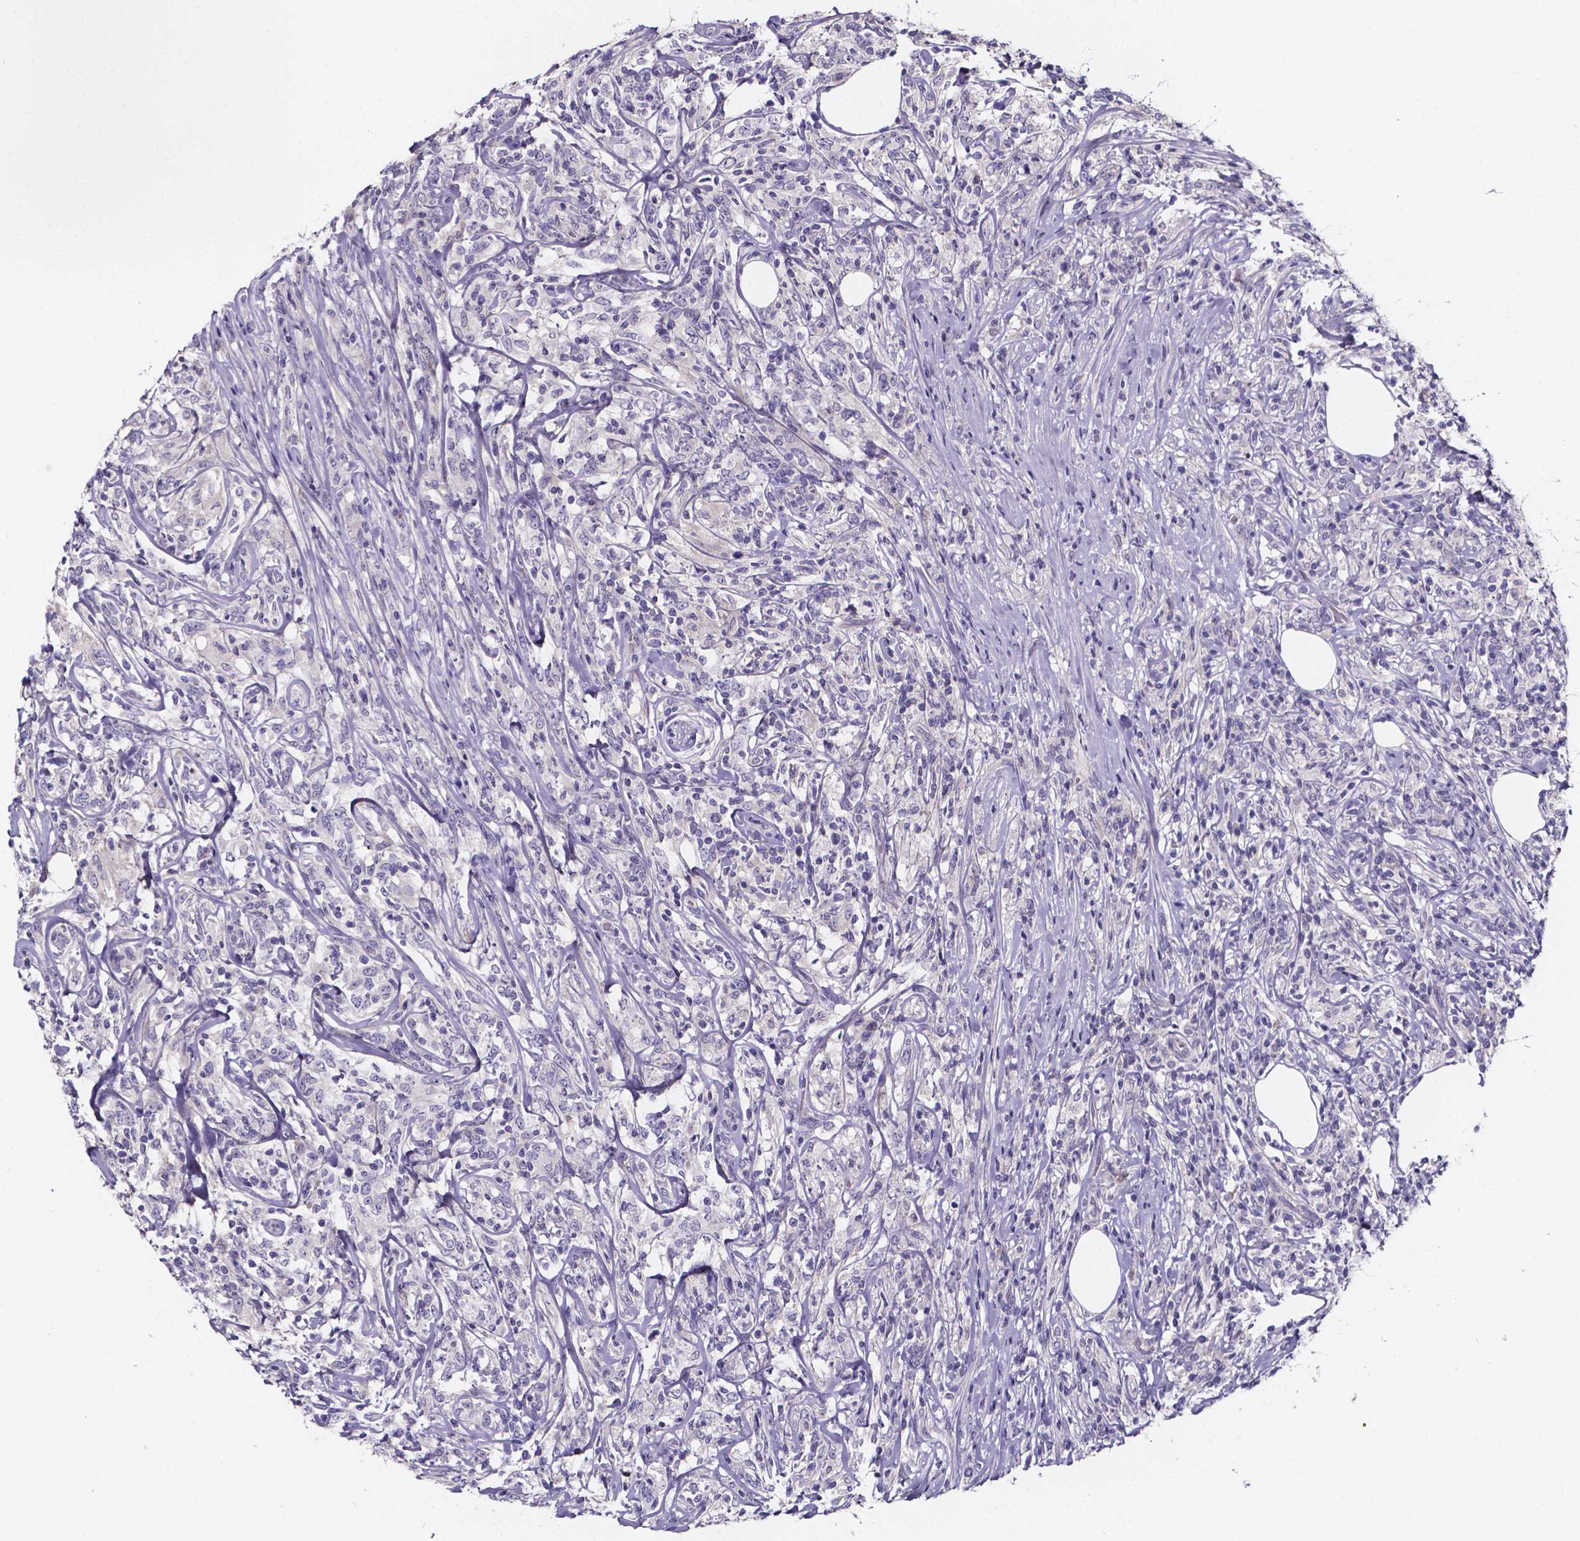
{"staining": {"intensity": "negative", "quantity": "none", "location": "none"}, "tissue": "lymphoma", "cell_type": "Tumor cells", "image_type": "cancer", "snomed": [{"axis": "morphology", "description": "Malignant lymphoma, non-Hodgkin's type, High grade"}, {"axis": "topography", "description": "Lymph node"}], "caption": "Immunohistochemistry (IHC) image of human lymphoma stained for a protein (brown), which reveals no positivity in tumor cells.", "gene": "SPOCD1", "patient": {"sex": "female", "age": 84}}